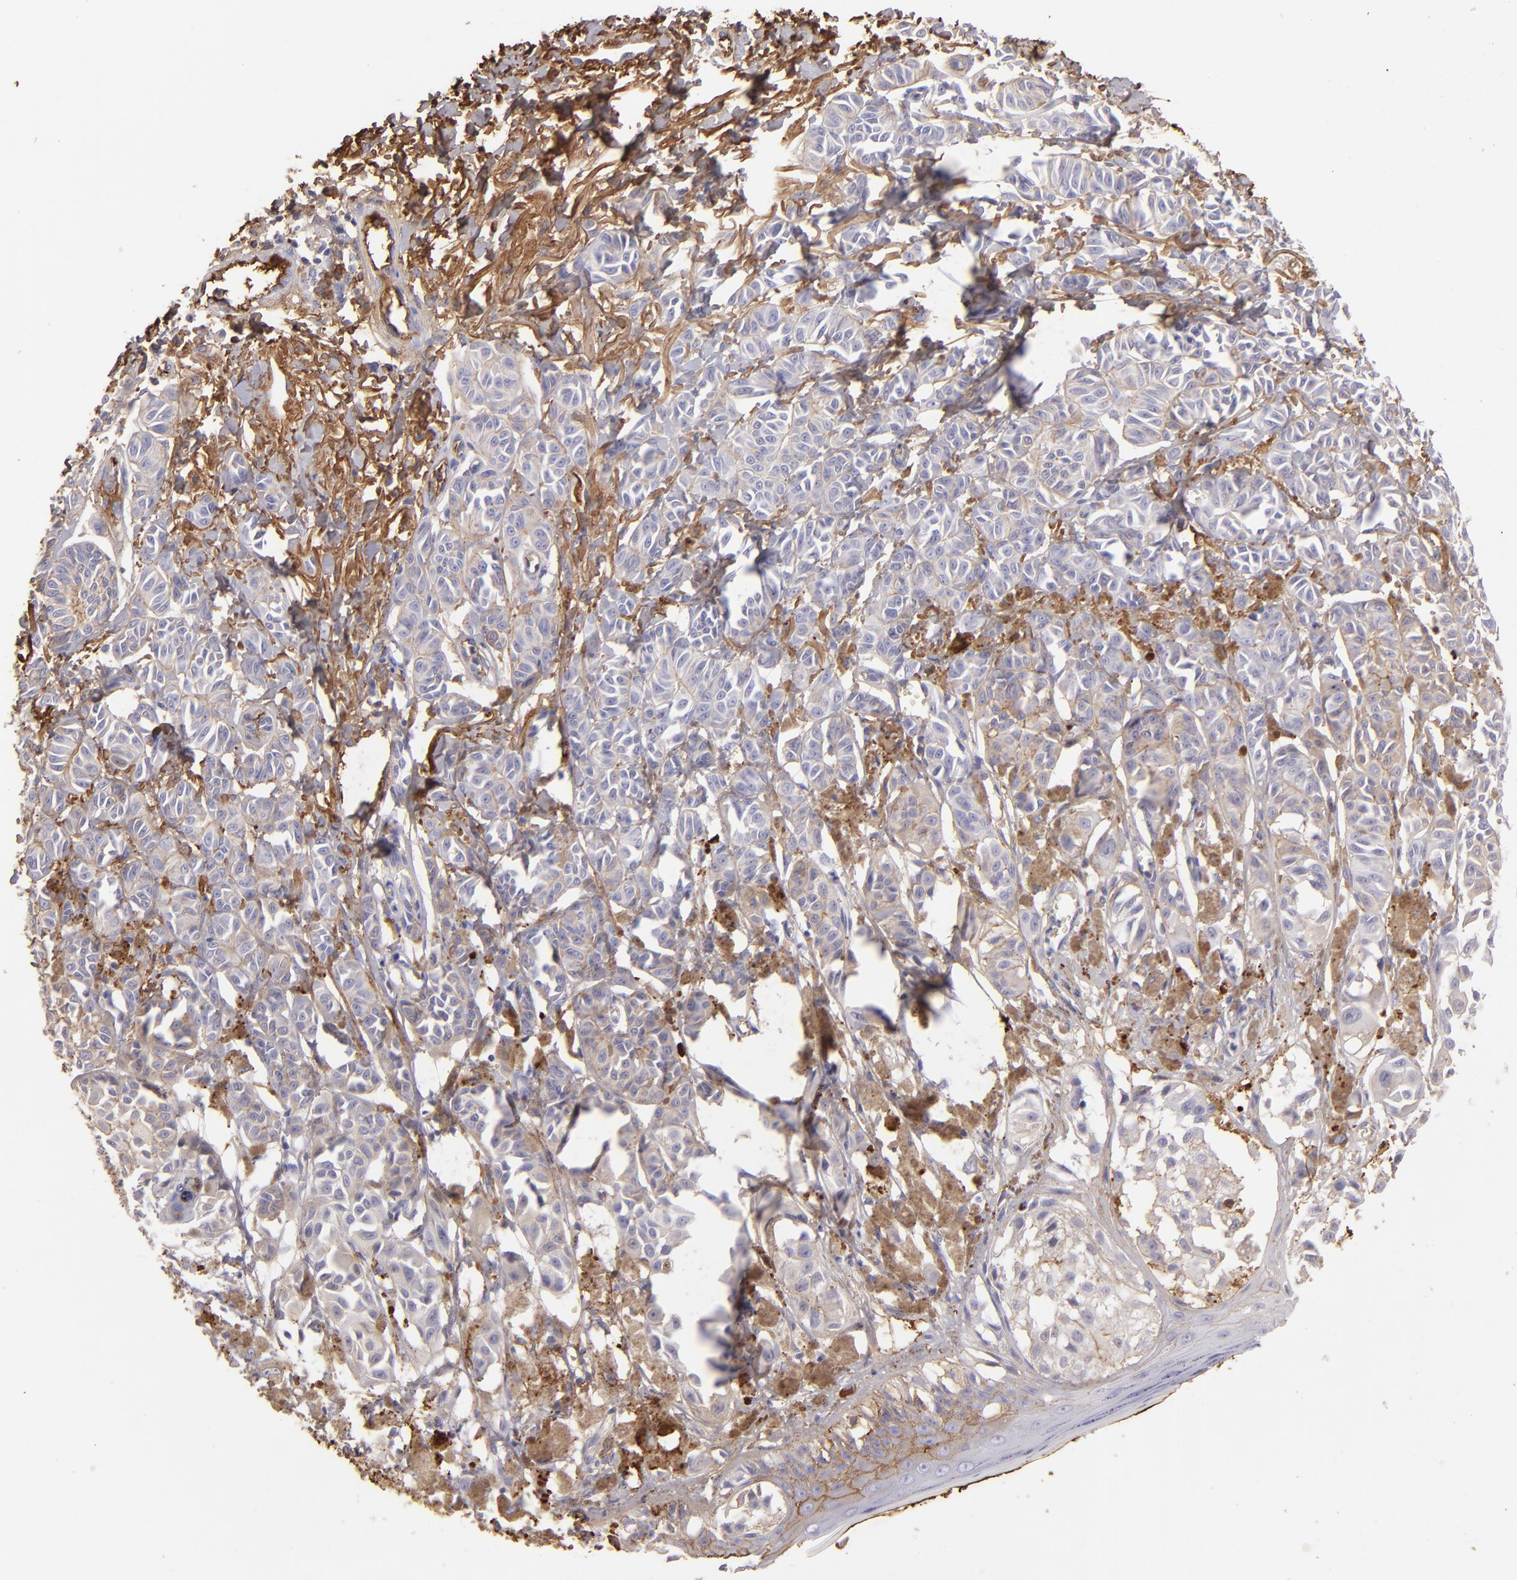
{"staining": {"intensity": "weak", "quantity": ">75%", "location": "cytoplasmic/membranous"}, "tissue": "melanoma", "cell_type": "Tumor cells", "image_type": "cancer", "snomed": [{"axis": "morphology", "description": "Malignant melanoma, NOS"}, {"axis": "topography", "description": "Skin"}], "caption": "Melanoma stained with IHC demonstrates weak cytoplasmic/membranous staining in about >75% of tumor cells.", "gene": "FGB", "patient": {"sex": "male", "age": 76}}